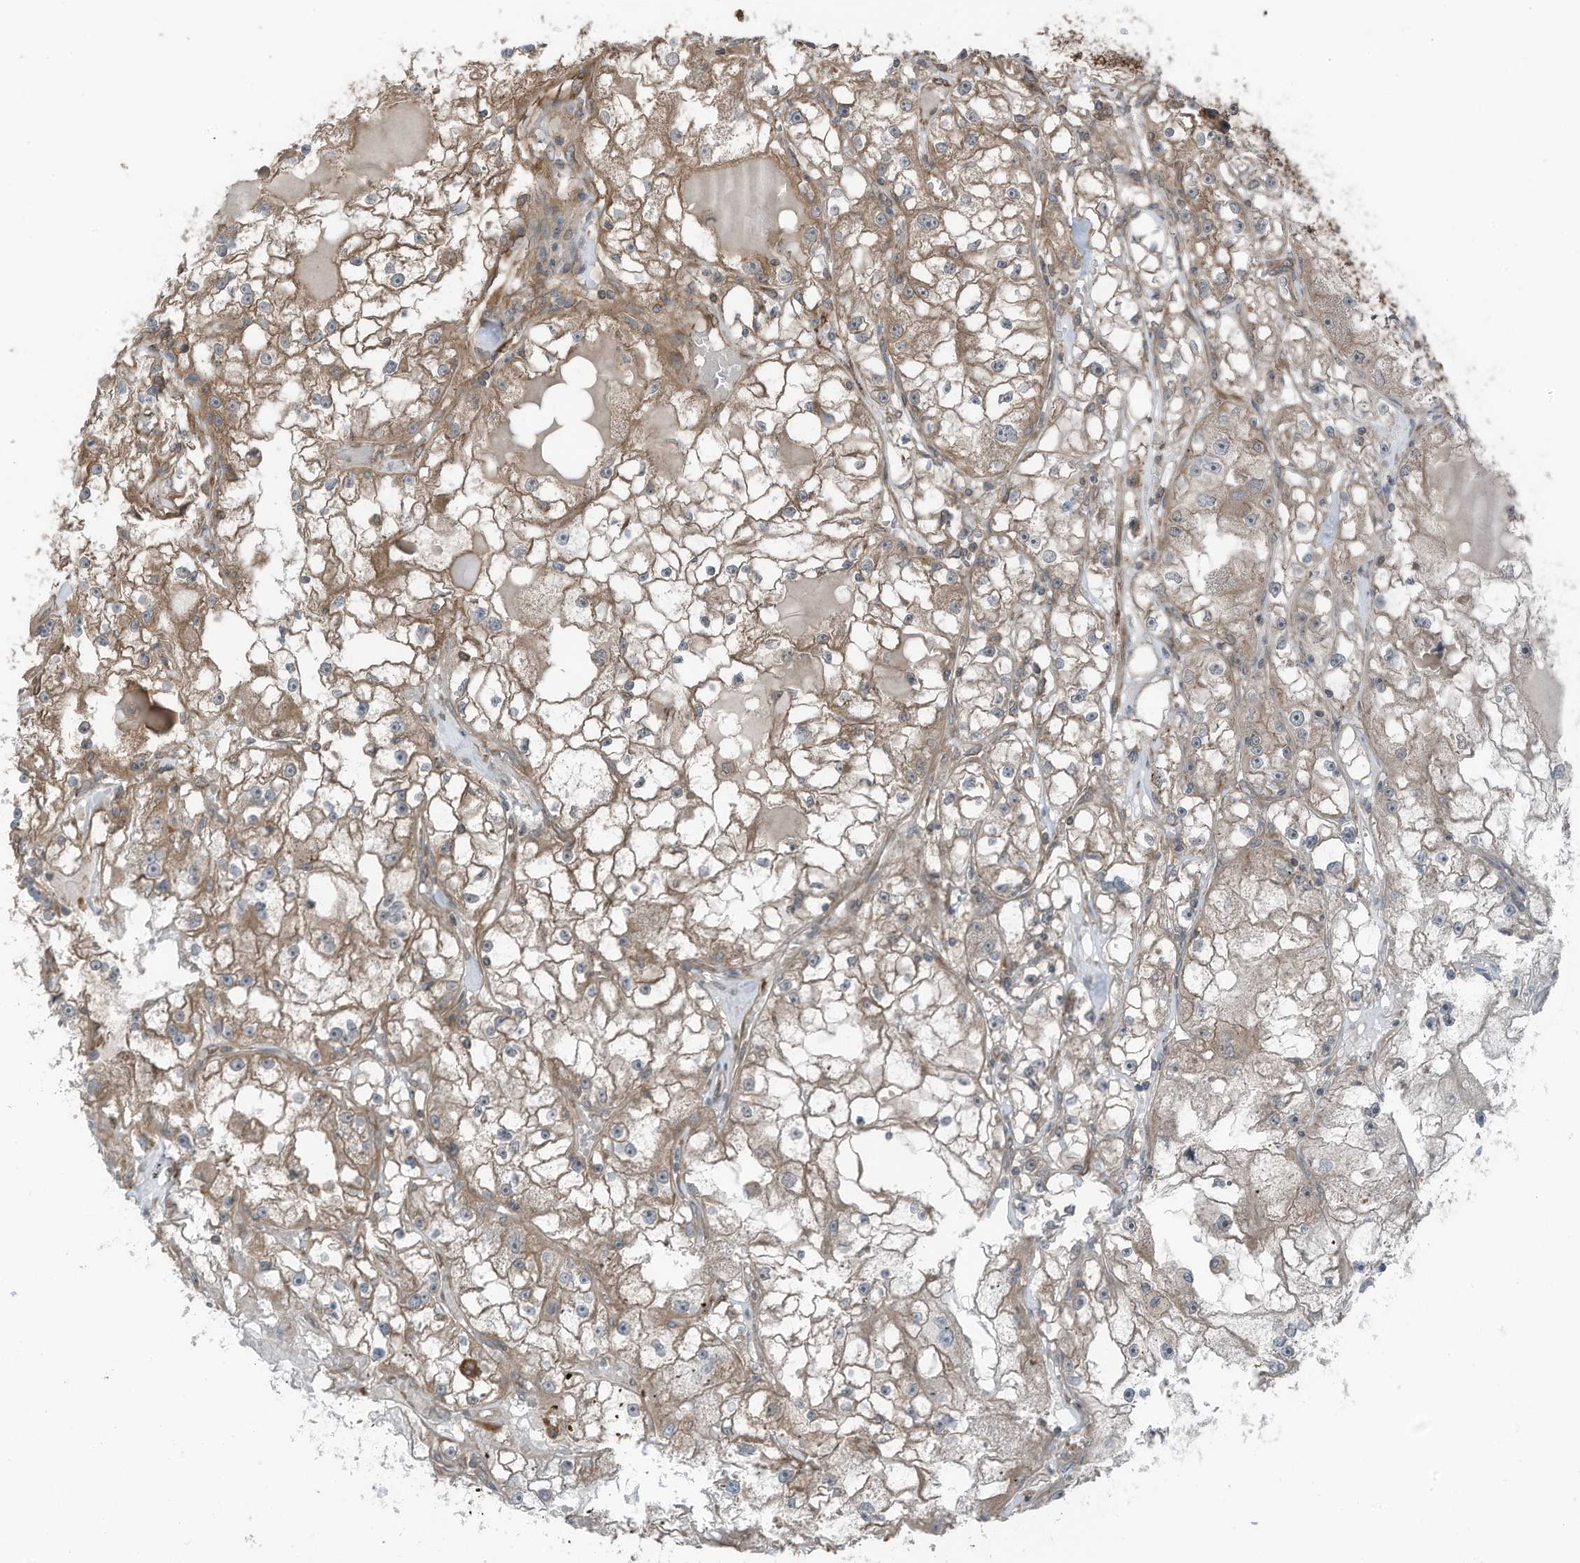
{"staining": {"intensity": "moderate", "quantity": "25%-75%", "location": "cytoplasmic/membranous"}, "tissue": "renal cancer", "cell_type": "Tumor cells", "image_type": "cancer", "snomed": [{"axis": "morphology", "description": "Adenocarcinoma, NOS"}, {"axis": "topography", "description": "Kidney"}], "caption": "Renal cancer (adenocarcinoma) was stained to show a protein in brown. There is medium levels of moderate cytoplasmic/membranous staining in approximately 25%-75% of tumor cells. The protein of interest is shown in brown color, while the nuclei are stained blue.", "gene": "TXNDC9", "patient": {"sex": "male", "age": 56}}